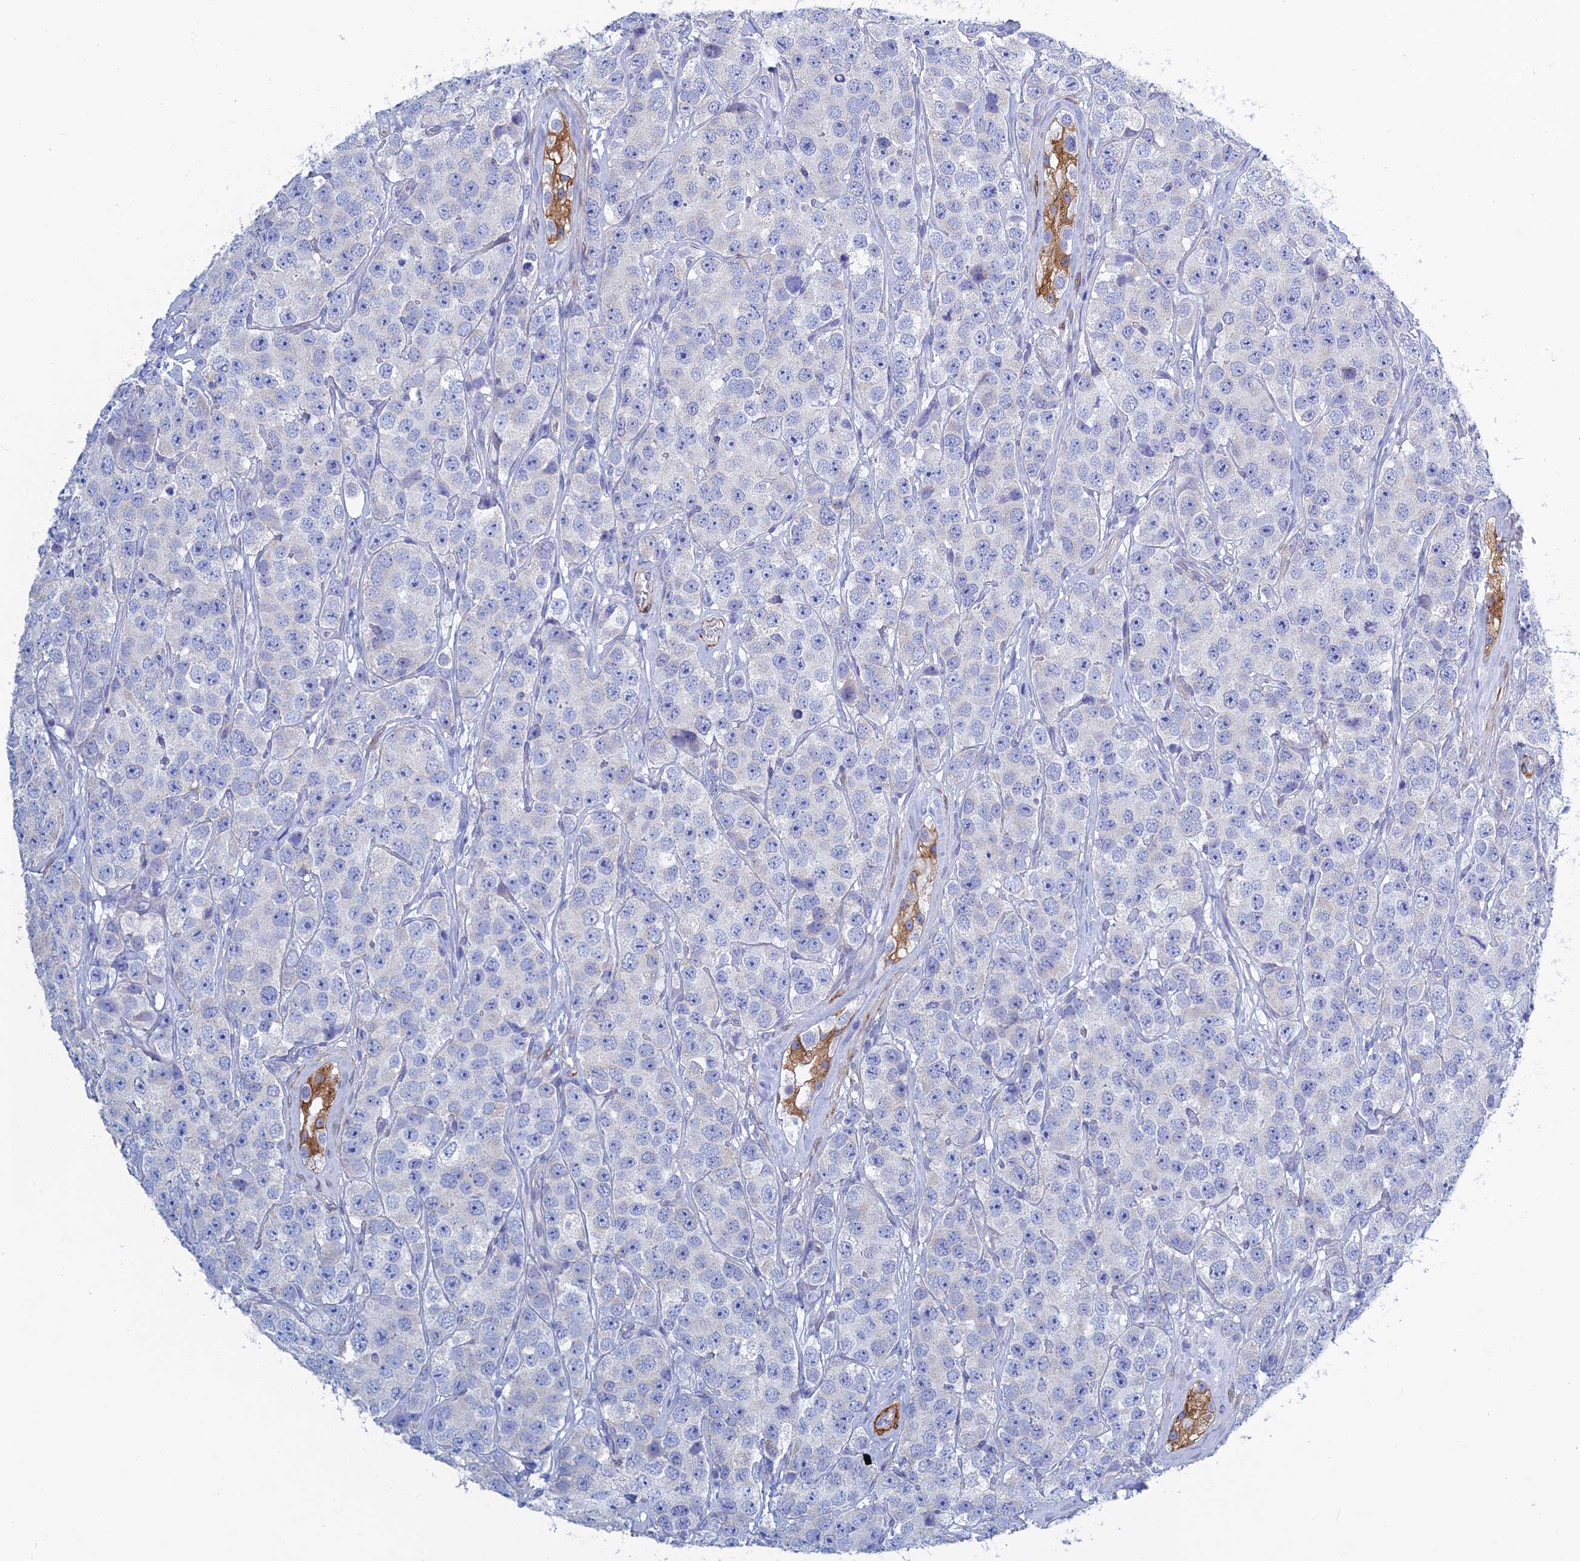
{"staining": {"intensity": "negative", "quantity": "none", "location": "none"}, "tissue": "testis cancer", "cell_type": "Tumor cells", "image_type": "cancer", "snomed": [{"axis": "morphology", "description": "Seminoma, NOS"}, {"axis": "topography", "description": "Testis"}], "caption": "IHC histopathology image of human testis seminoma stained for a protein (brown), which shows no expression in tumor cells.", "gene": "PCDHA8", "patient": {"sex": "male", "age": 28}}